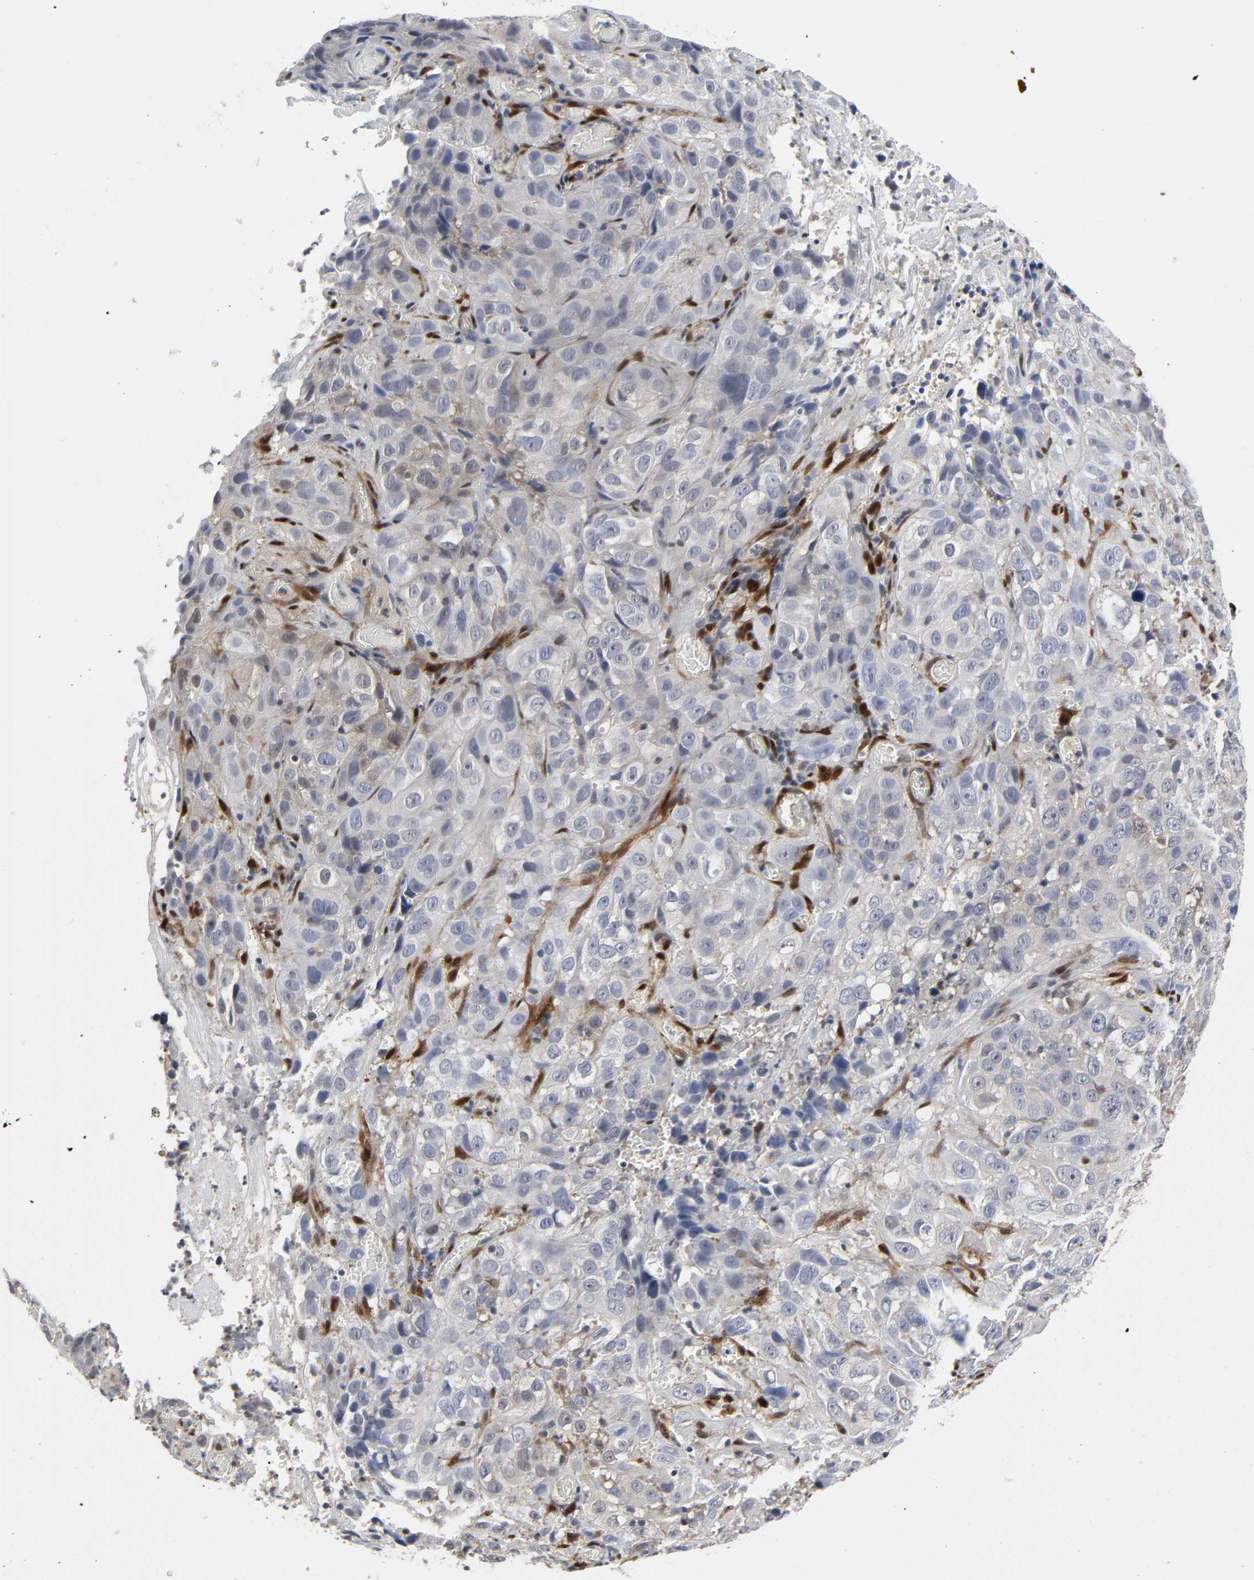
{"staining": {"intensity": "weak", "quantity": "<25%", "location": "cytoplasmic/membranous"}, "tissue": "cervical cancer", "cell_type": "Tumor cells", "image_type": "cancer", "snomed": [{"axis": "morphology", "description": "Squamous cell carcinoma, NOS"}, {"axis": "topography", "description": "Cervix"}], "caption": "Protein analysis of cervical cancer (squamous cell carcinoma) shows no significant expression in tumor cells.", "gene": "PTEN", "patient": {"sex": "female", "age": 32}}